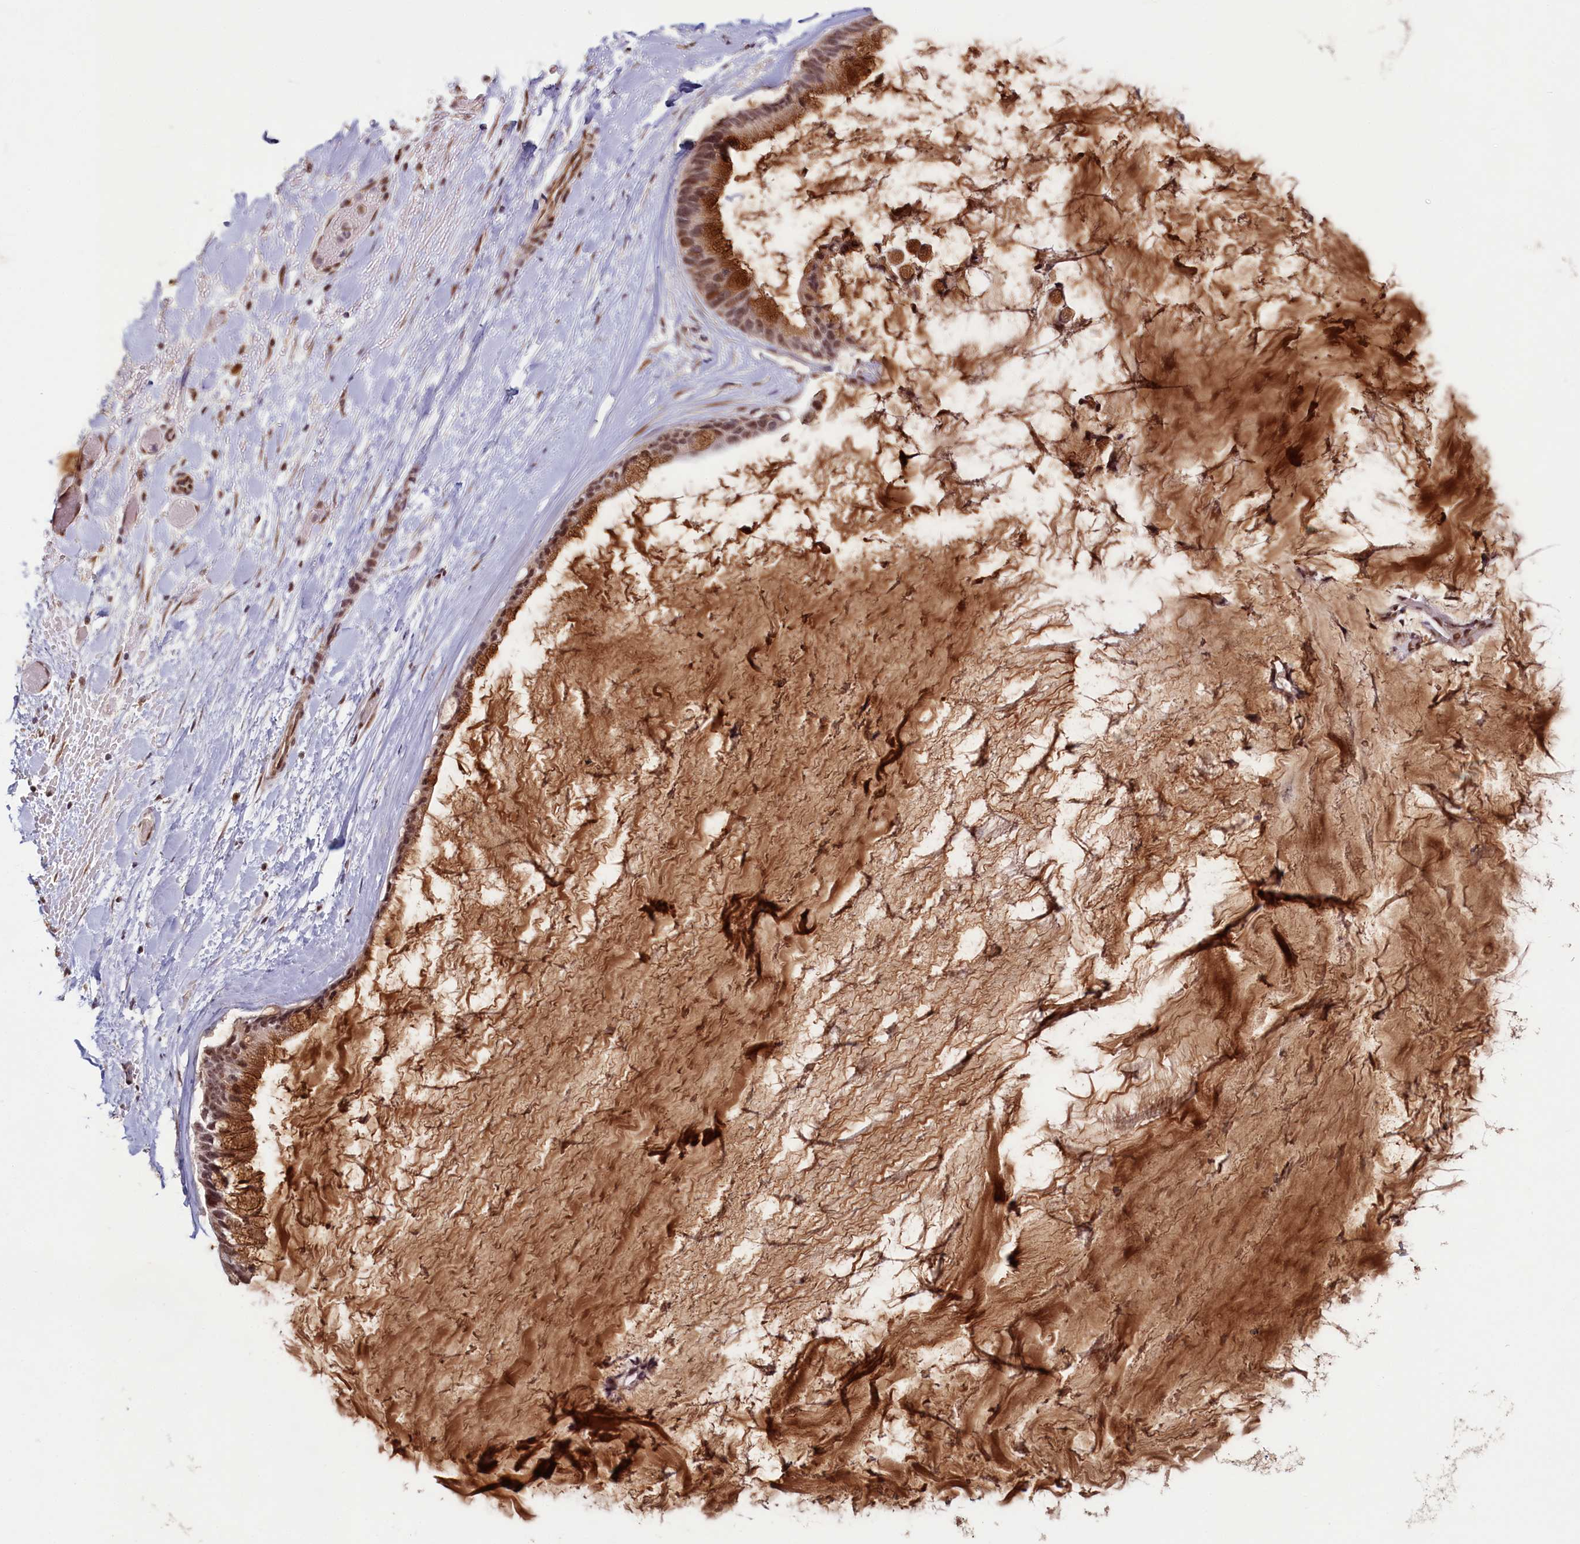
{"staining": {"intensity": "strong", "quantity": "25%-75%", "location": "cytoplasmic/membranous,nuclear"}, "tissue": "ovarian cancer", "cell_type": "Tumor cells", "image_type": "cancer", "snomed": [{"axis": "morphology", "description": "Cystadenocarcinoma, mucinous, NOS"}, {"axis": "topography", "description": "Ovary"}], "caption": "Protein staining exhibits strong cytoplasmic/membranous and nuclear positivity in about 25%-75% of tumor cells in ovarian cancer (mucinous cystadenocarcinoma).", "gene": "PDE6D", "patient": {"sex": "female", "age": 39}}